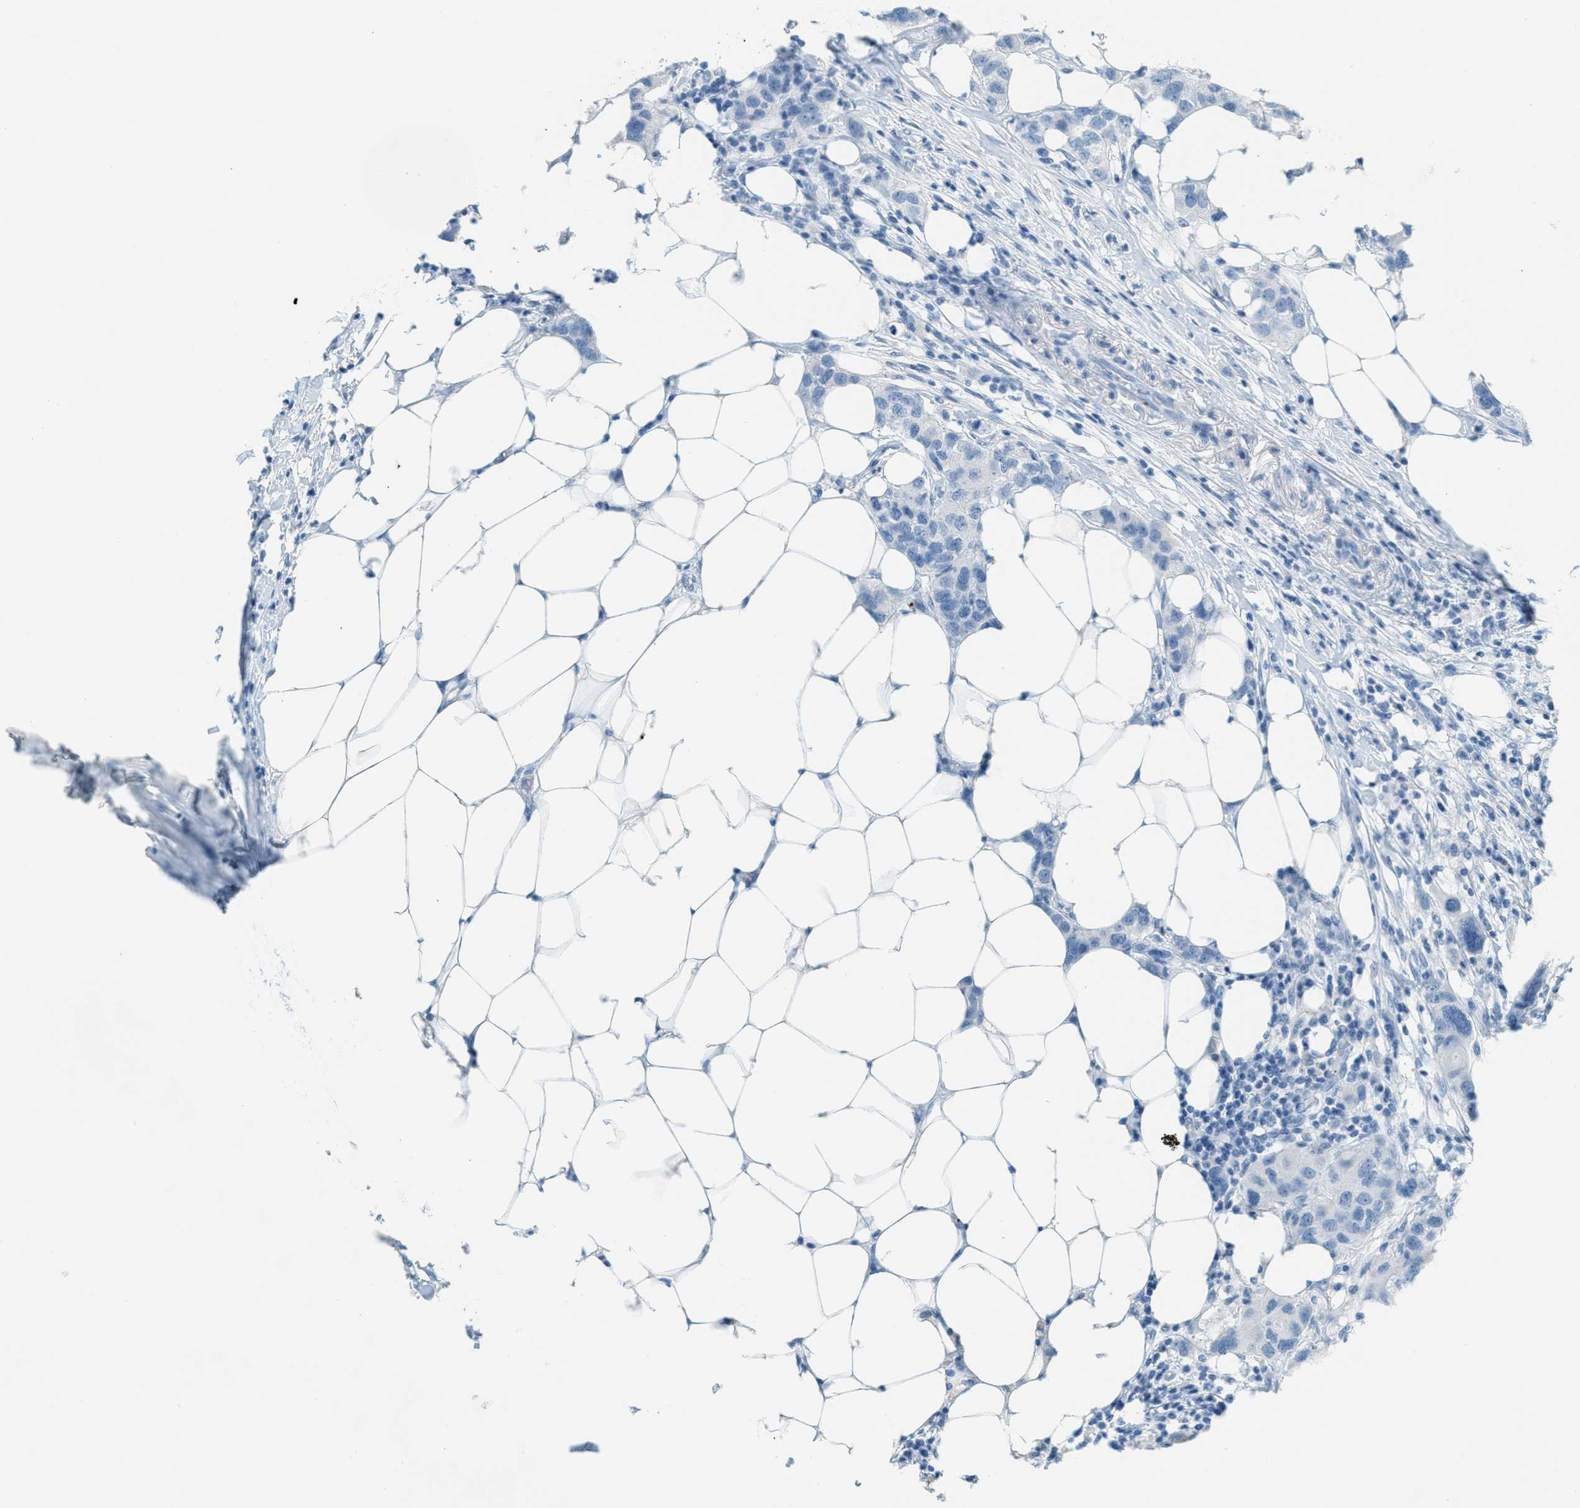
{"staining": {"intensity": "negative", "quantity": "none", "location": "none"}, "tissue": "breast cancer", "cell_type": "Tumor cells", "image_type": "cancer", "snomed": [{"axis": "morphology", "description": "Duct carcinoma"}, {"axis": "topography", "description": "Breast"}], "caption": "Human invasive ductal carcinoma (breast) stained for a protein using IHC exhibits no positivity in tumor cells.", "gene": "PPBP", "patient": {"sex": "female", "age": 50}}